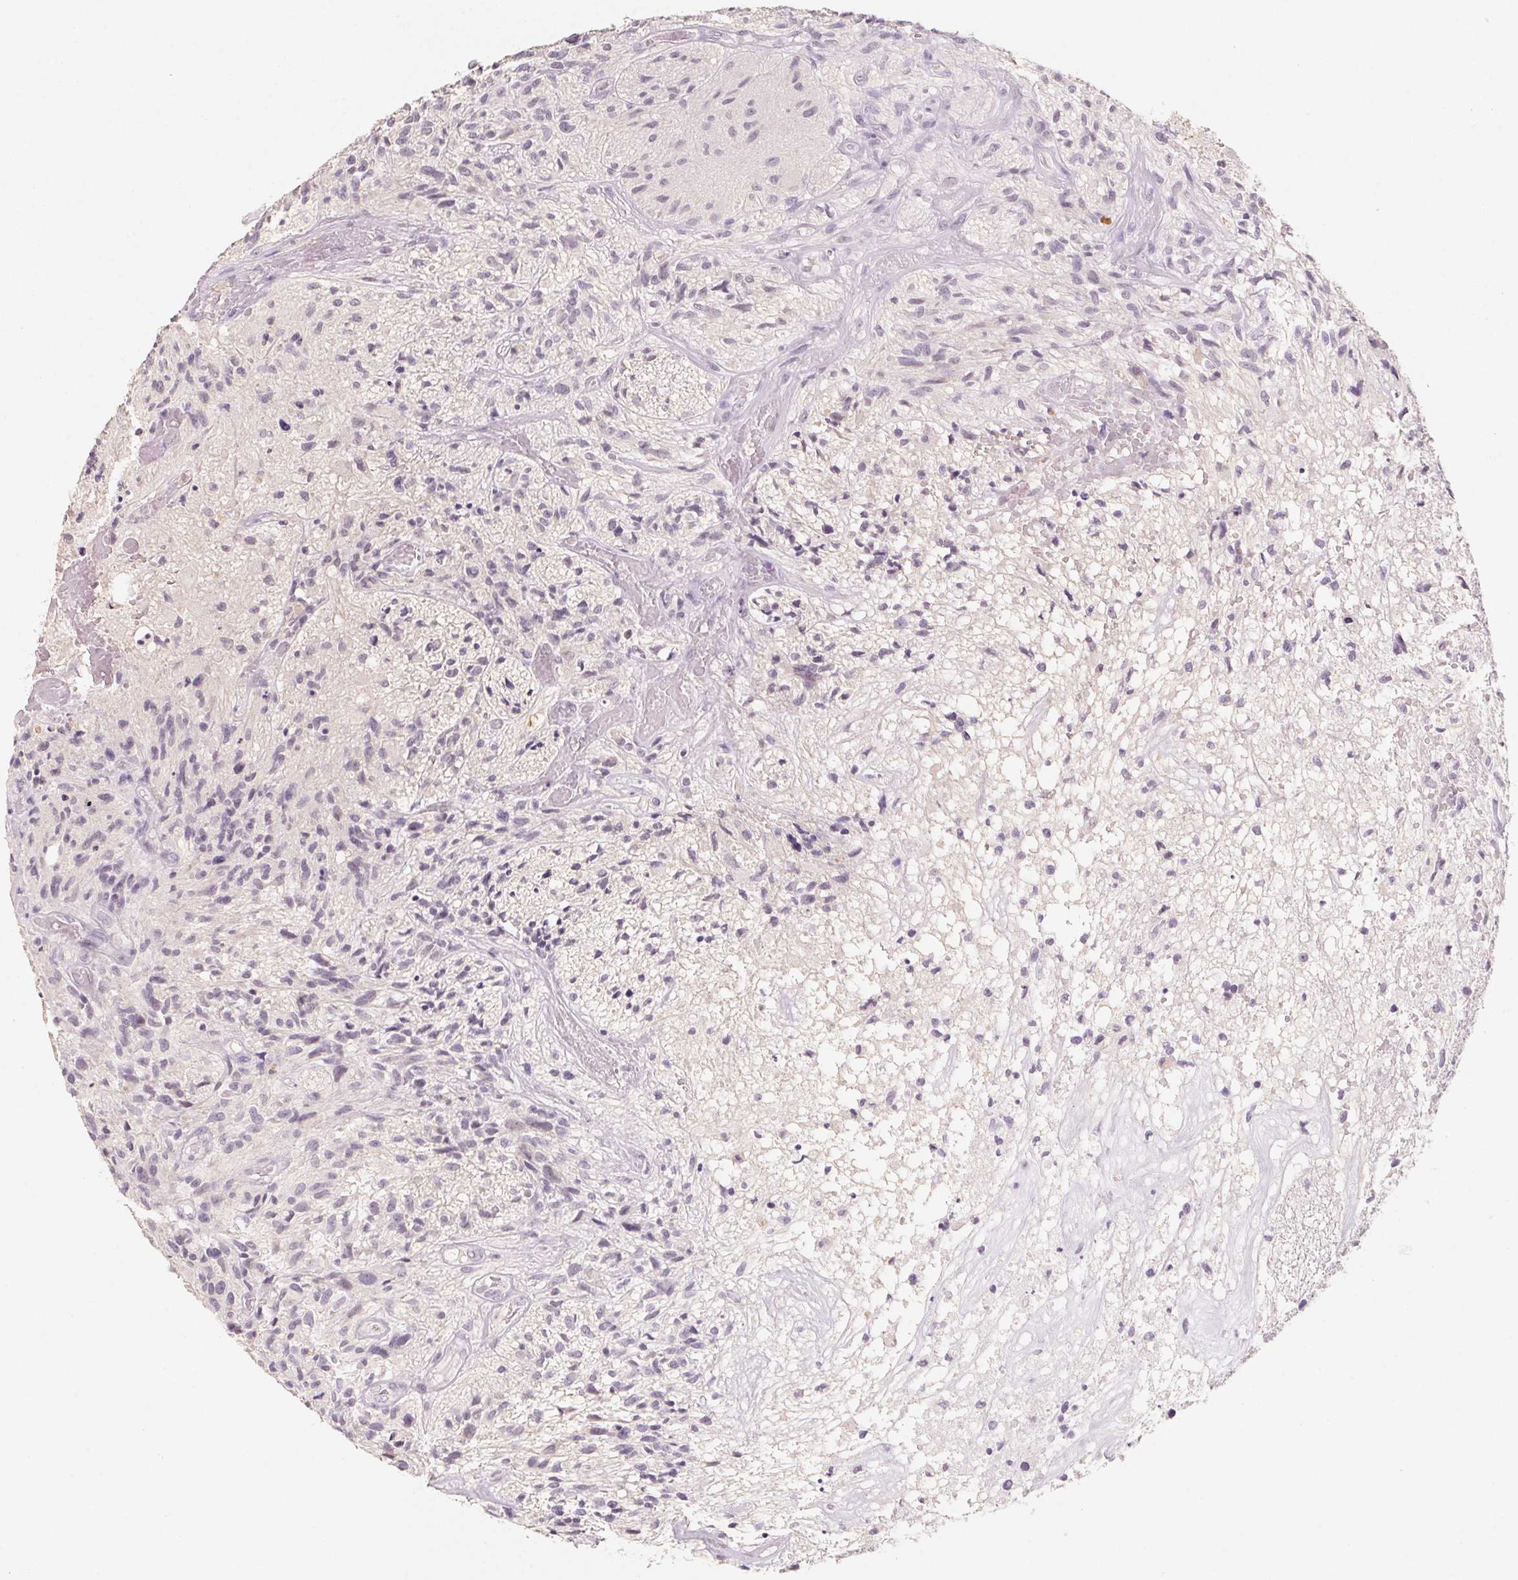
{"staining": {"intensity": "negative", "quantity": "none", "location": "none"}, "tissue": "glioma", "cell_type": "Tumor cells", "image_type": "cancer", "snomed": [{"axis": "morphology", "description": "Glioma, malignant, High grade"}, {"axis": "topography", "description": "Brain"}], "caption": "This micrograph is of glioma stained with immunohistochemistry (IHC) to label a protein in brown with the nuclei are counter-stained blue. There is no expression in tumor cells.", "gene": "CAPZA3", "patient": {"sex": "male", "age": 75}}